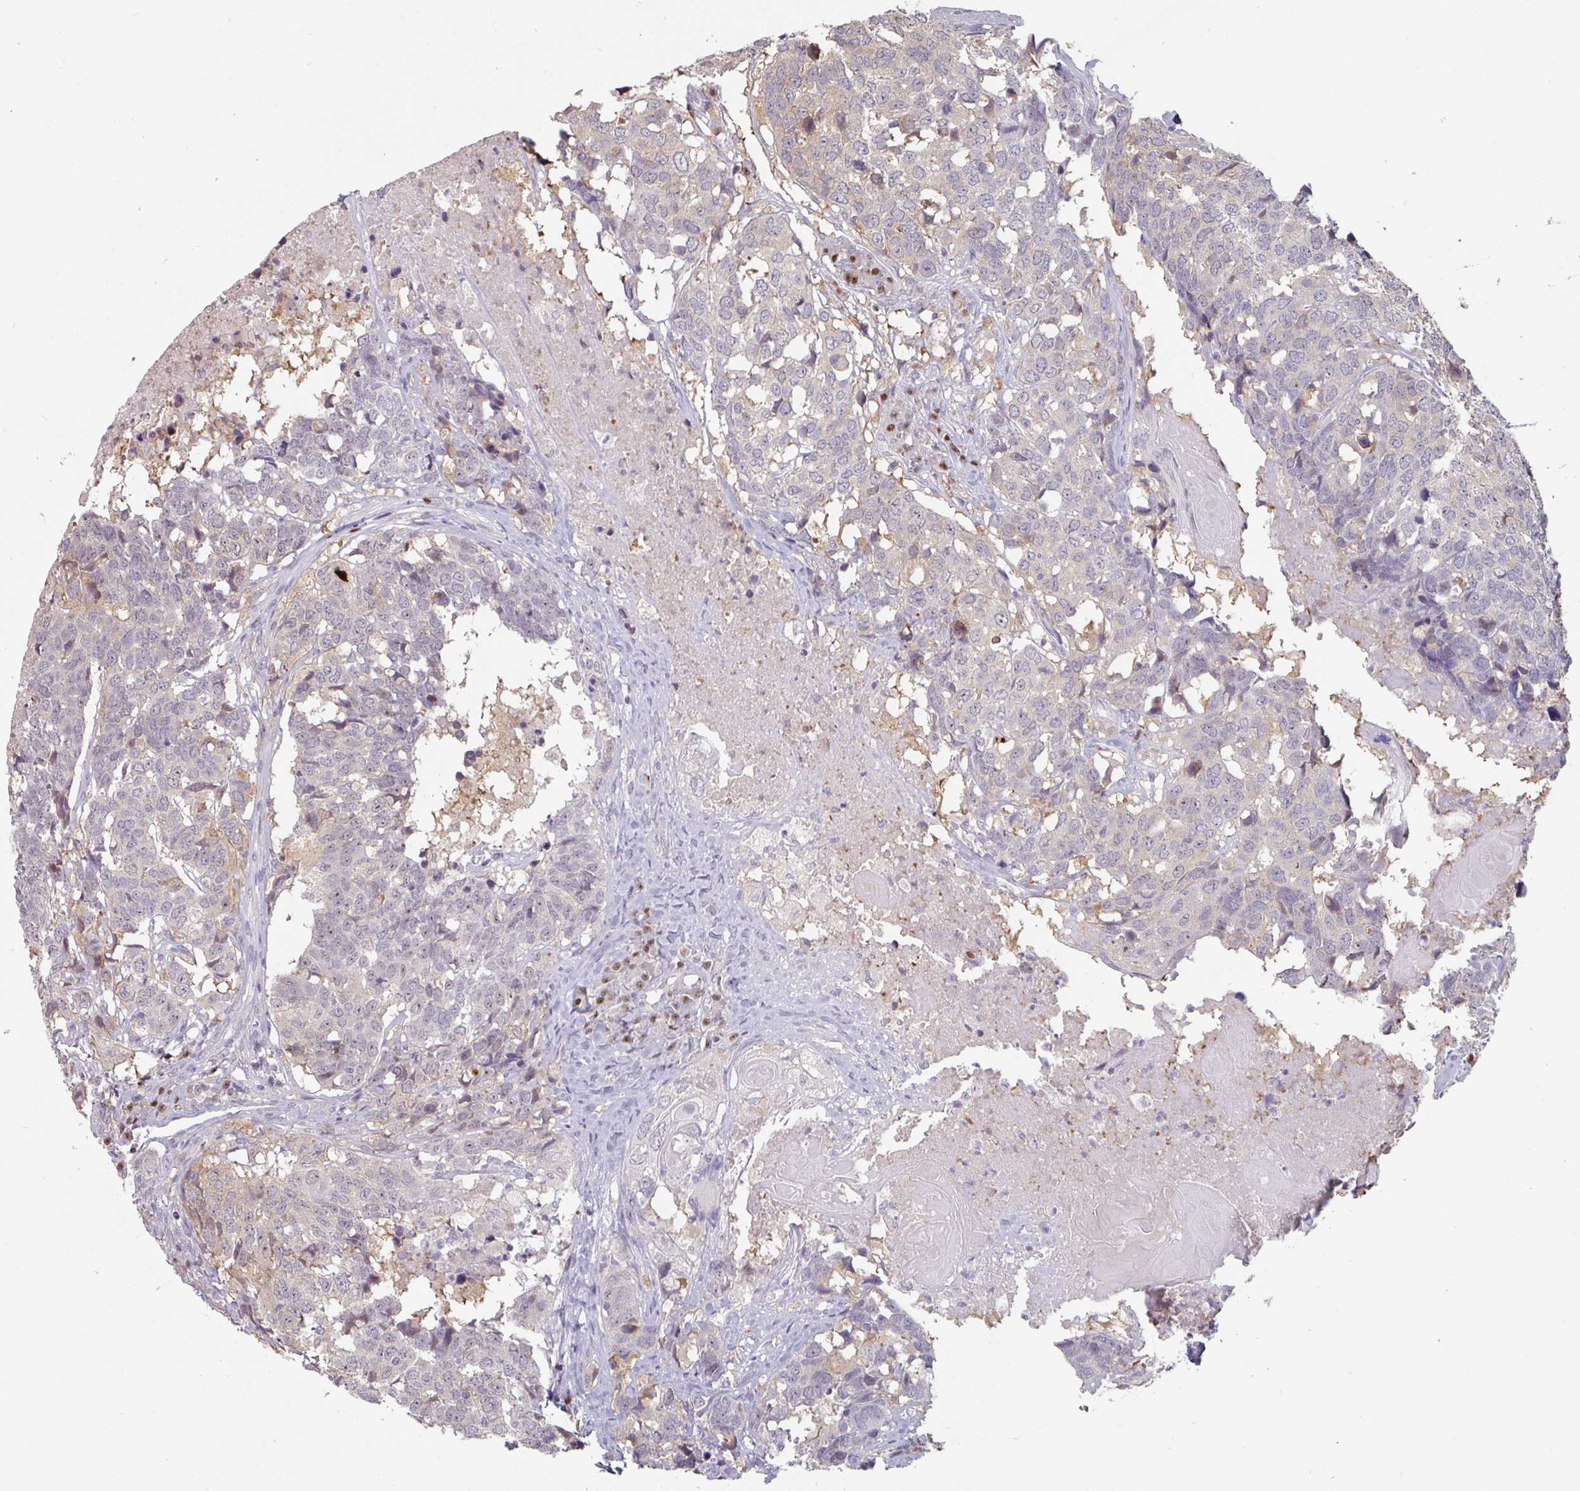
{"staining": {"intensity": "weak", "quantity": "<25%", "location": "nuclear"}, "tissue": "head and neck cancer", "cell_type": "Tumor cells", "image_type": "cancer", "snomed": [{"axis": "morphology", "description": "Squamous cell carcinoma, NOS"}, {"axis": "topography", "description": "Head-Neck"}], "caption": "The micrograph displays no staining of tumor cells in head and neck cancer (squamous cell carcinoma).", "gene": "ZBTB6", "patient": {"sex": "male", "age": 66}}